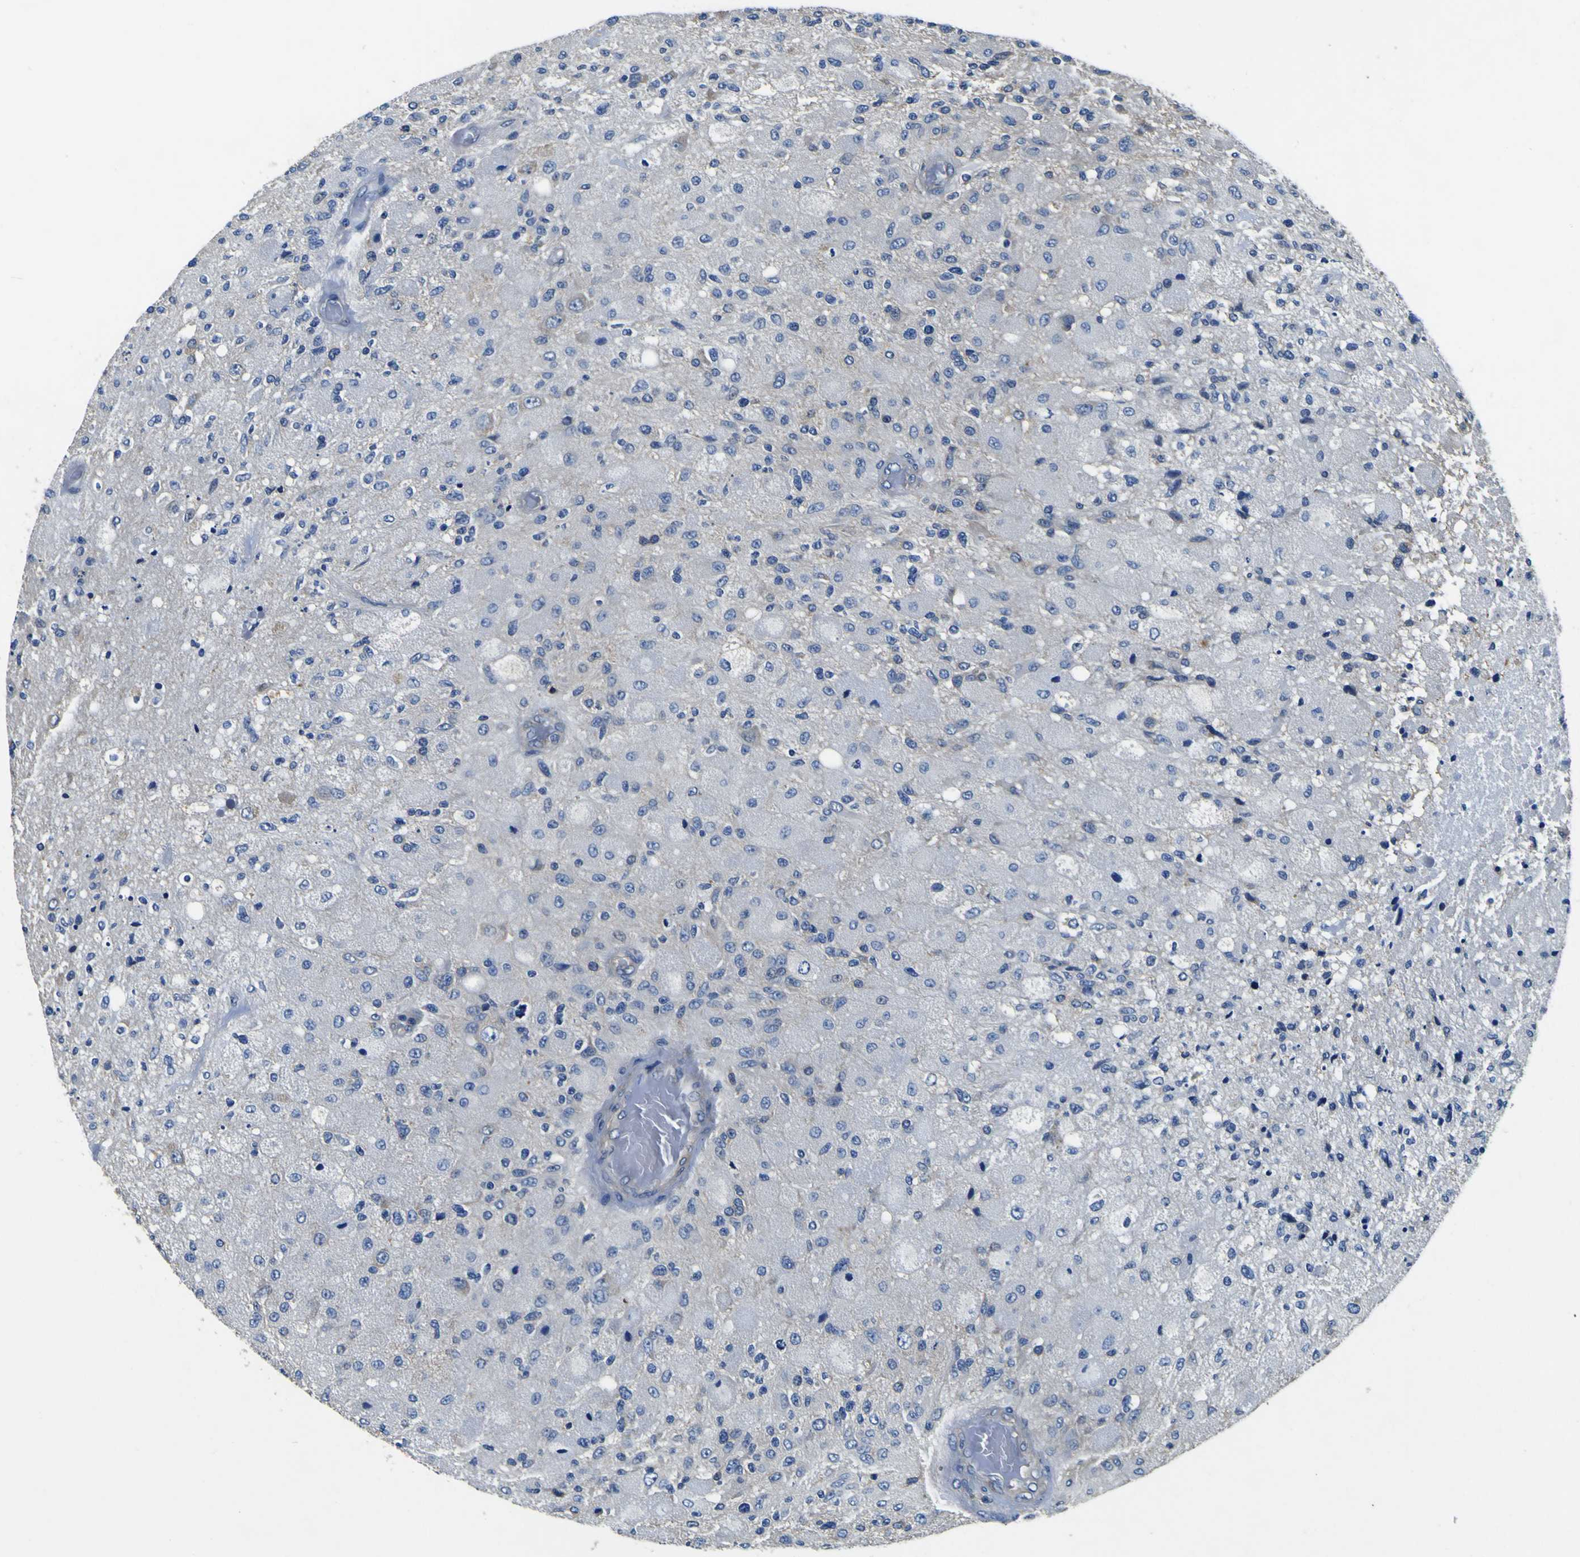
{"staining": {"intensity": "negative", "quantity": "none", "location": "none"}, "tissue": "glioma", "cell_type": "Tumor cells", "image_type": "cancer", "snomed": [{"axis": "morphology", "description": "Normal tissue, NOS"}, {"axis": "morphology", "description": "Glioma, malignant, High grade"}, {"axis": "topography", "description": "Cerebral cortex"}], "caption": "High magnification brightfield microscopy of glioma stained with DAB (brown) and counterstained with hematoxylin (blue): tumor cells show no significant expression.", "gene": "CNR2", "patient": {"sex": "male", "age": 77}}